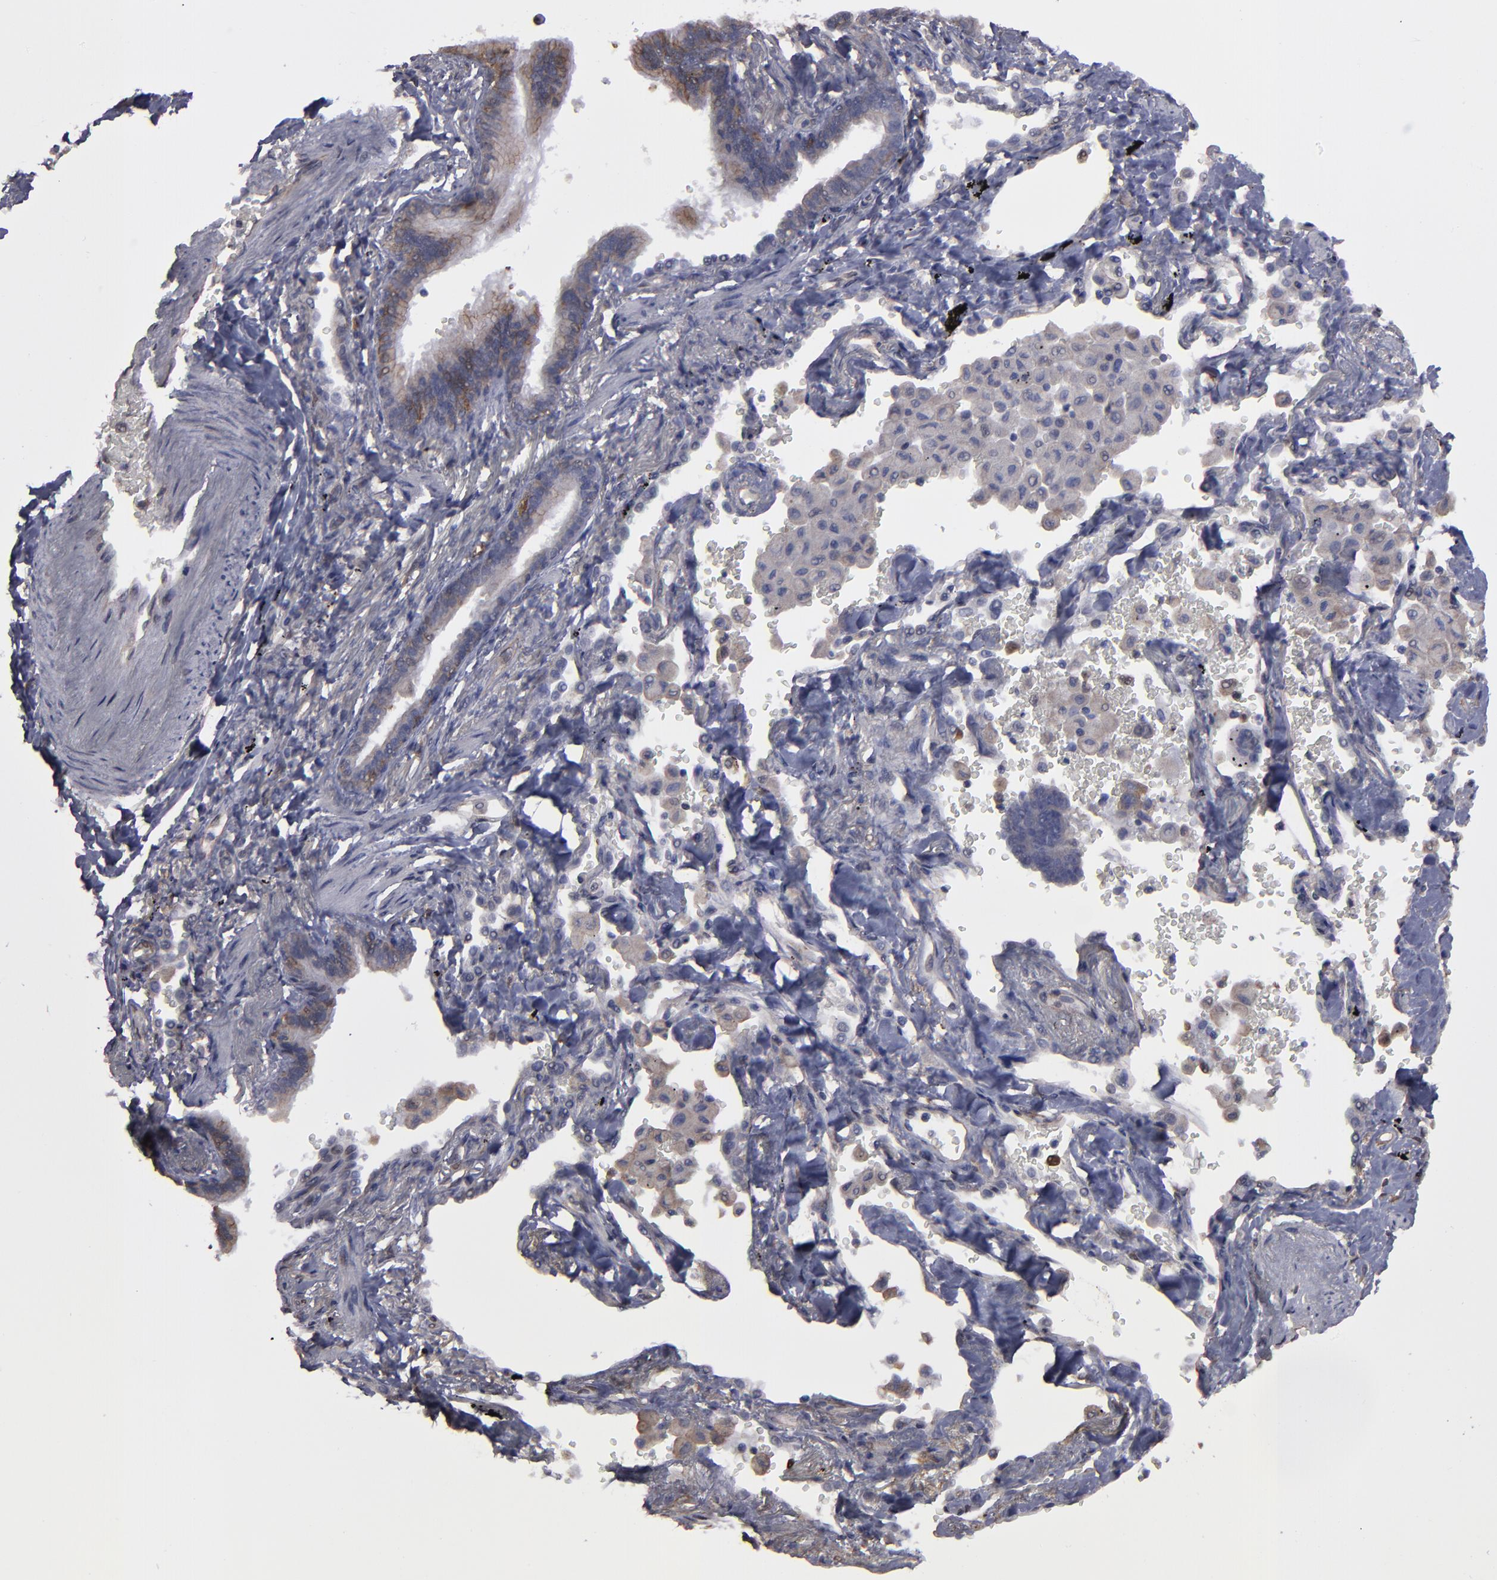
{"staining": {"intensity": "weak", "quantity": ">75%", "location": "cytoplasmic/membranous"}, "tissue": "lung cancer", "cell_type": "Tumor cells", "image_type": "cancer", "snomed": [{"axis": "morphology", "description": "Adenocarcinoma, NOS"}, {"axis": "topography", "description": "Lung"}], "caption": "Adenocarcinoma (lung) stained with a protein marker demonstrates weak staining in tumor cells.", "gene": "NDRG2", "patient": {"sex": "female", "age": 64}}